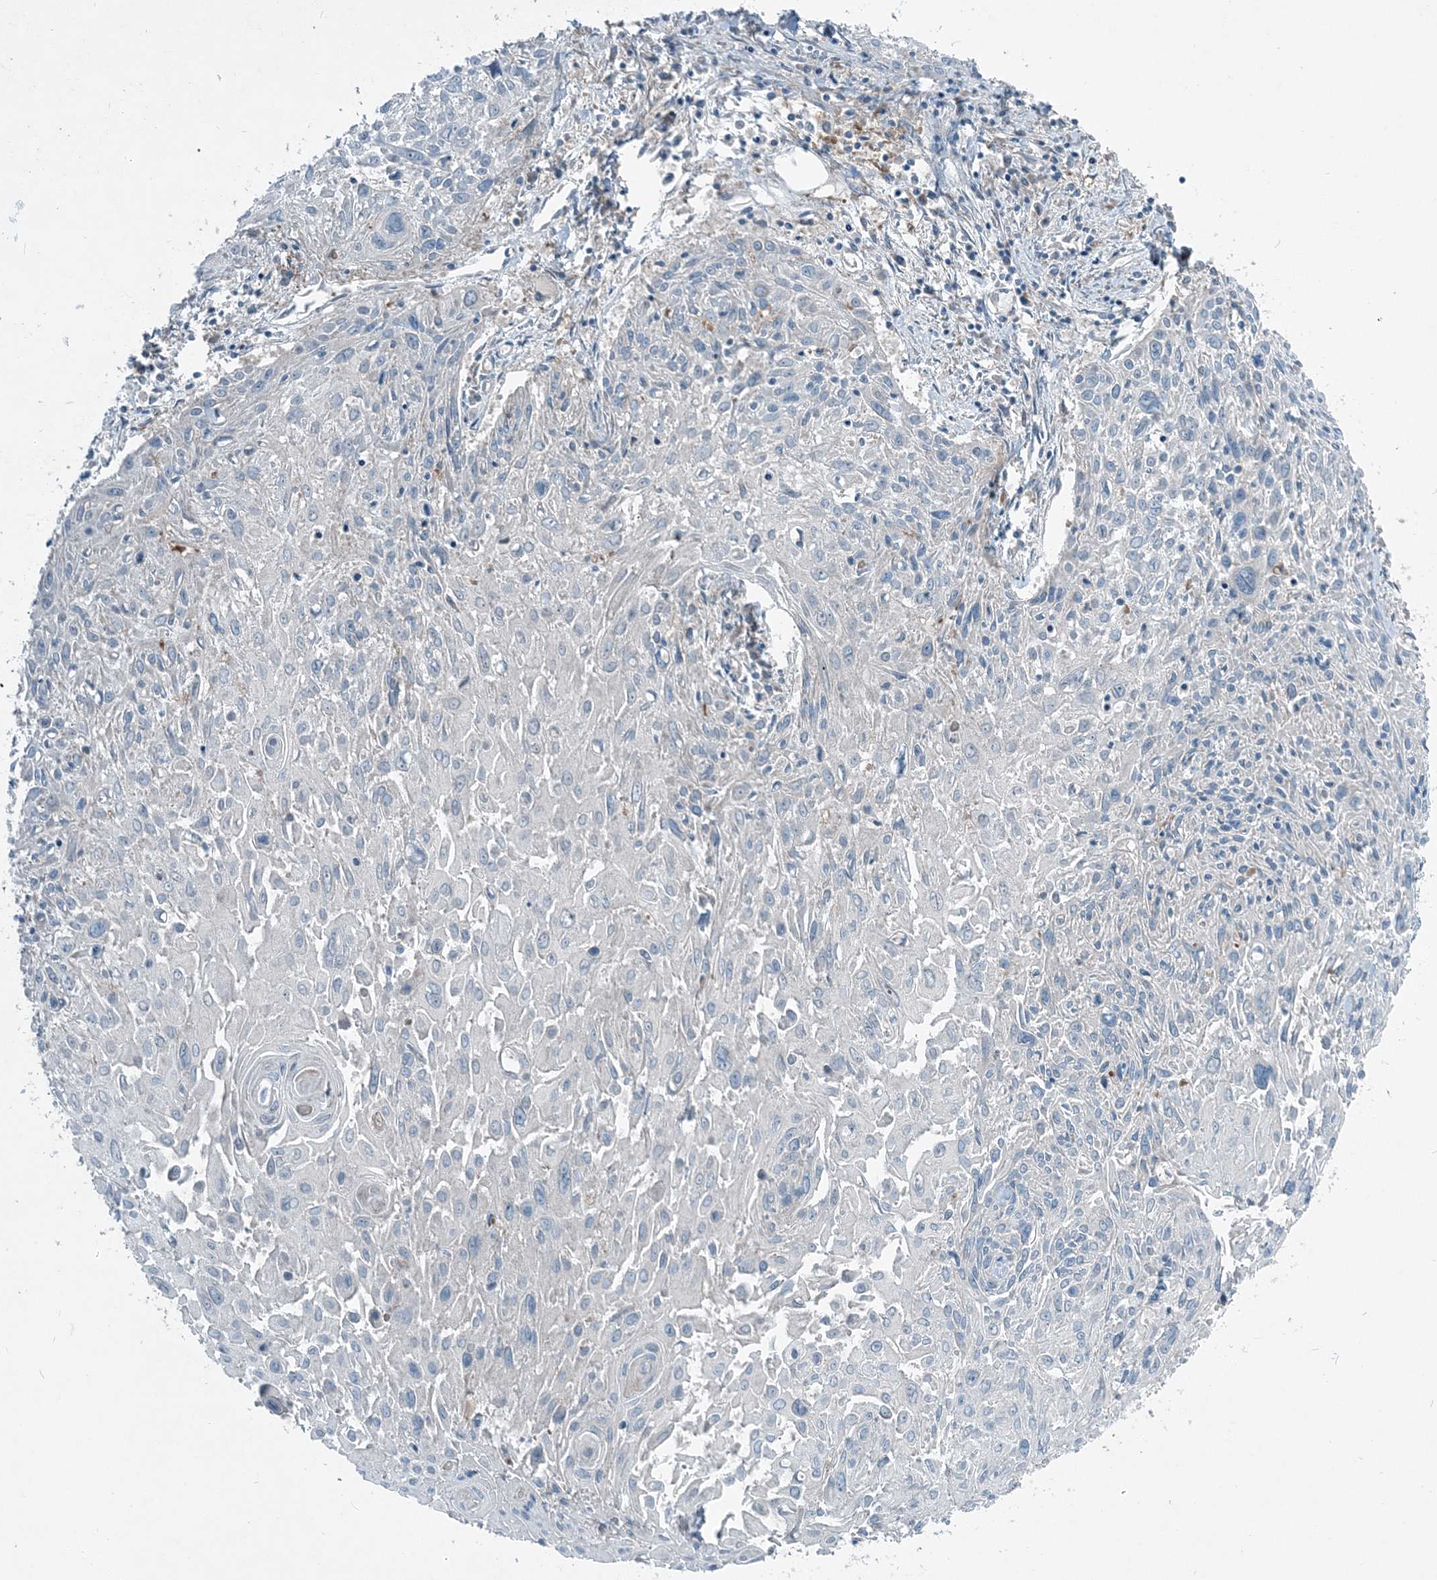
{"staining": {"intensity": "negative", "quantity": "none", "location": "none"}, "tissue": "cervical cancer", "cell_type": "Tumor cells", "image_type": "cancer", "snomed": [{"axis": "morphology", "description": "Squamous cell carcinoma, NOS"}, {"axis": "topography", "description": "Cervix"}], "caption": "Cervical cancer was stained to show a protein in brown. There is no significant staining in tumor cells.", "gene": "ARMH1", "patient": {"sex": "female", "age": 51}}